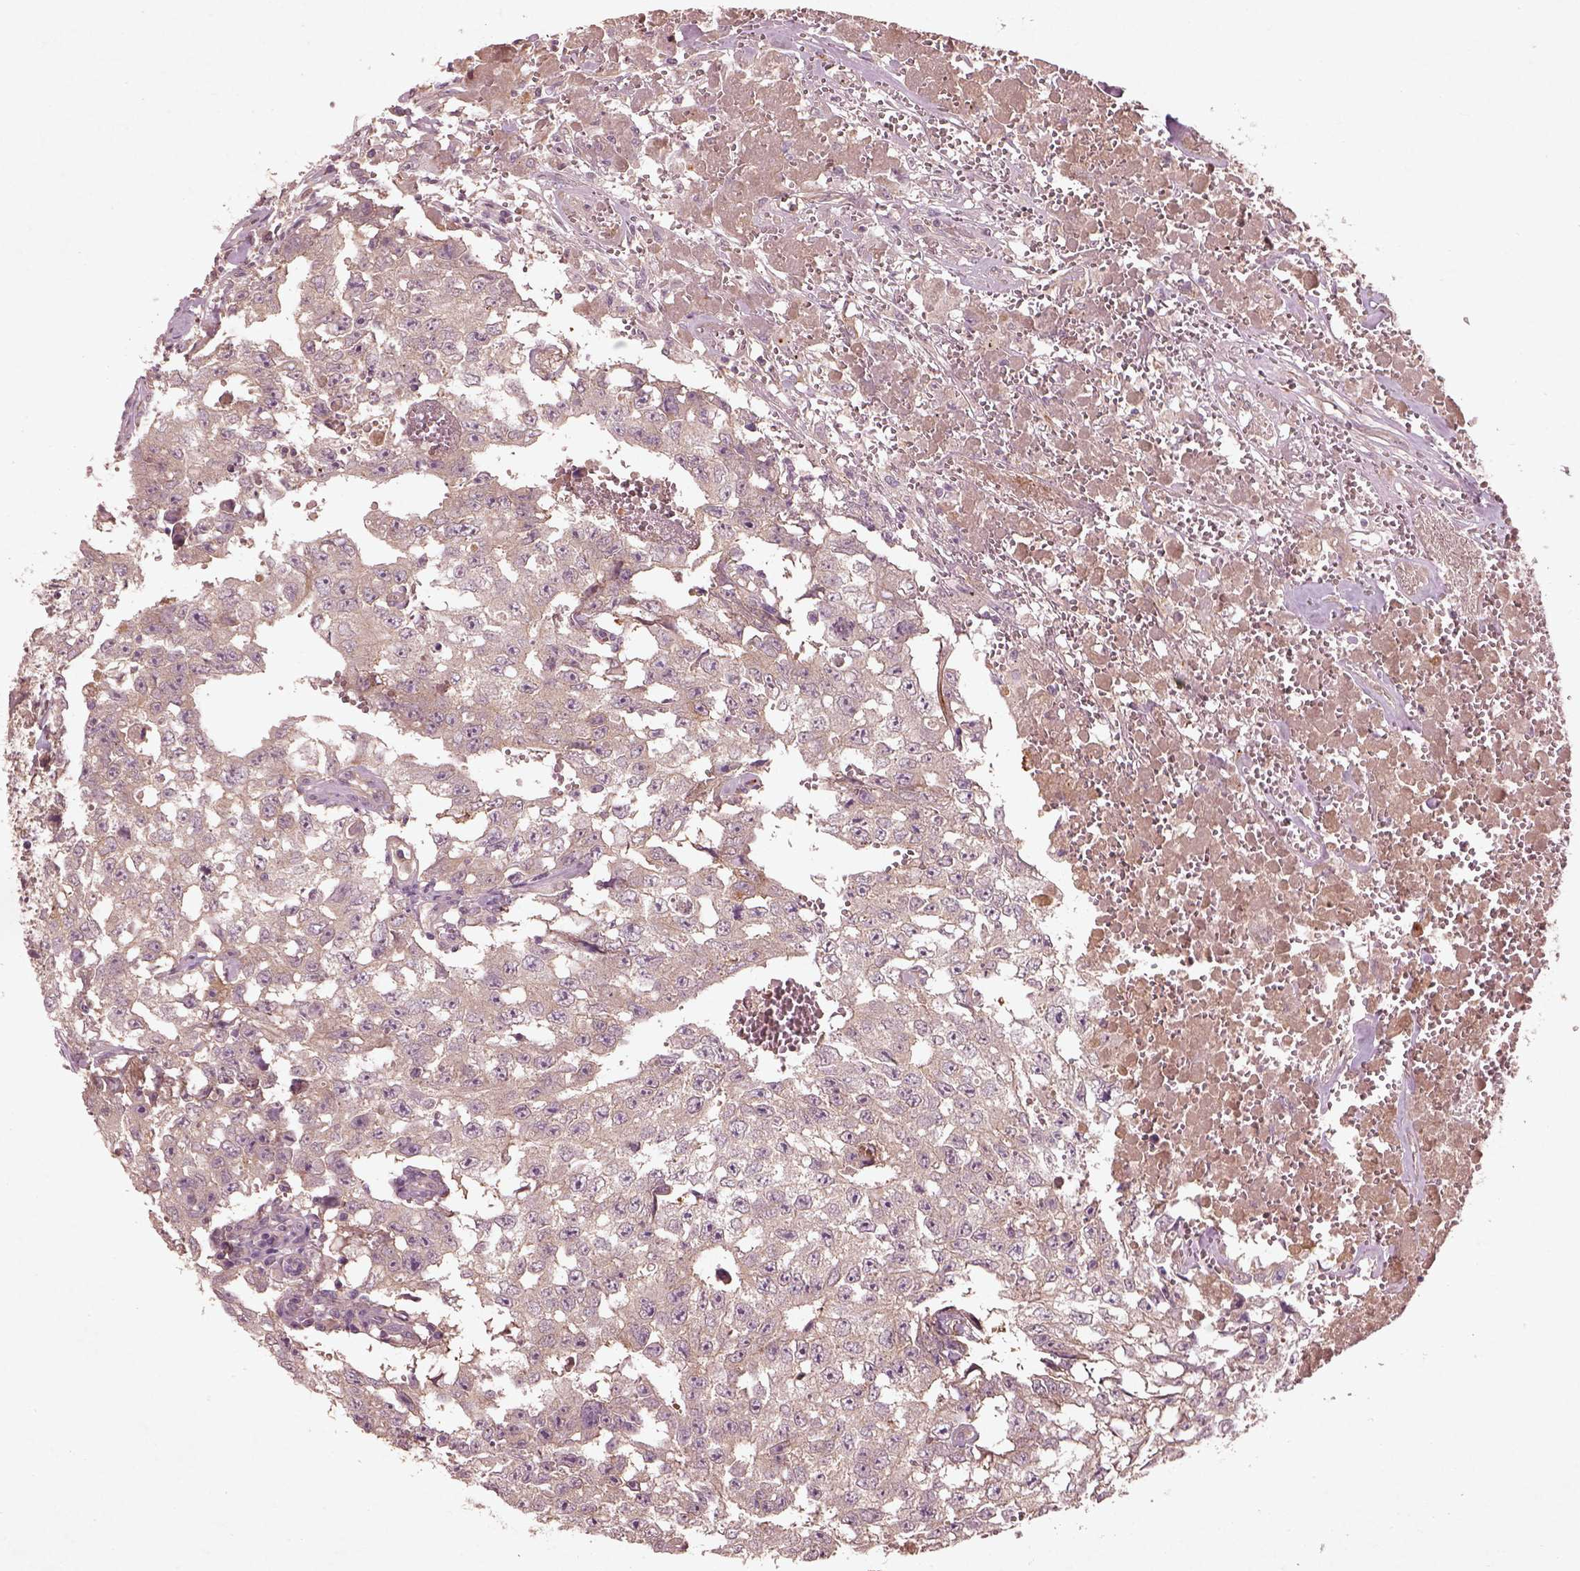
{"staining": {"intensity": "weak", "quantity": "25%-75%", "location": "cytoplasmic/membranous"}, "tissue": "testis cancer", "cell_type": "Tumor cells", "image_type": "cancer", "snomed": [{"axis": "morphology", "description": "Carcinoma, Embryonal, NOS"}, {"axis": "topography", "description": "Testis"}], "caption": "Protein staining of testis cancer (embryonal carcinoma) tissue displays weak cytoplasmic/membranous expression in about 25%-75% of tumor cells.", "gene": "FAM234A", "patient": {"sex": "male", "age": 36}}